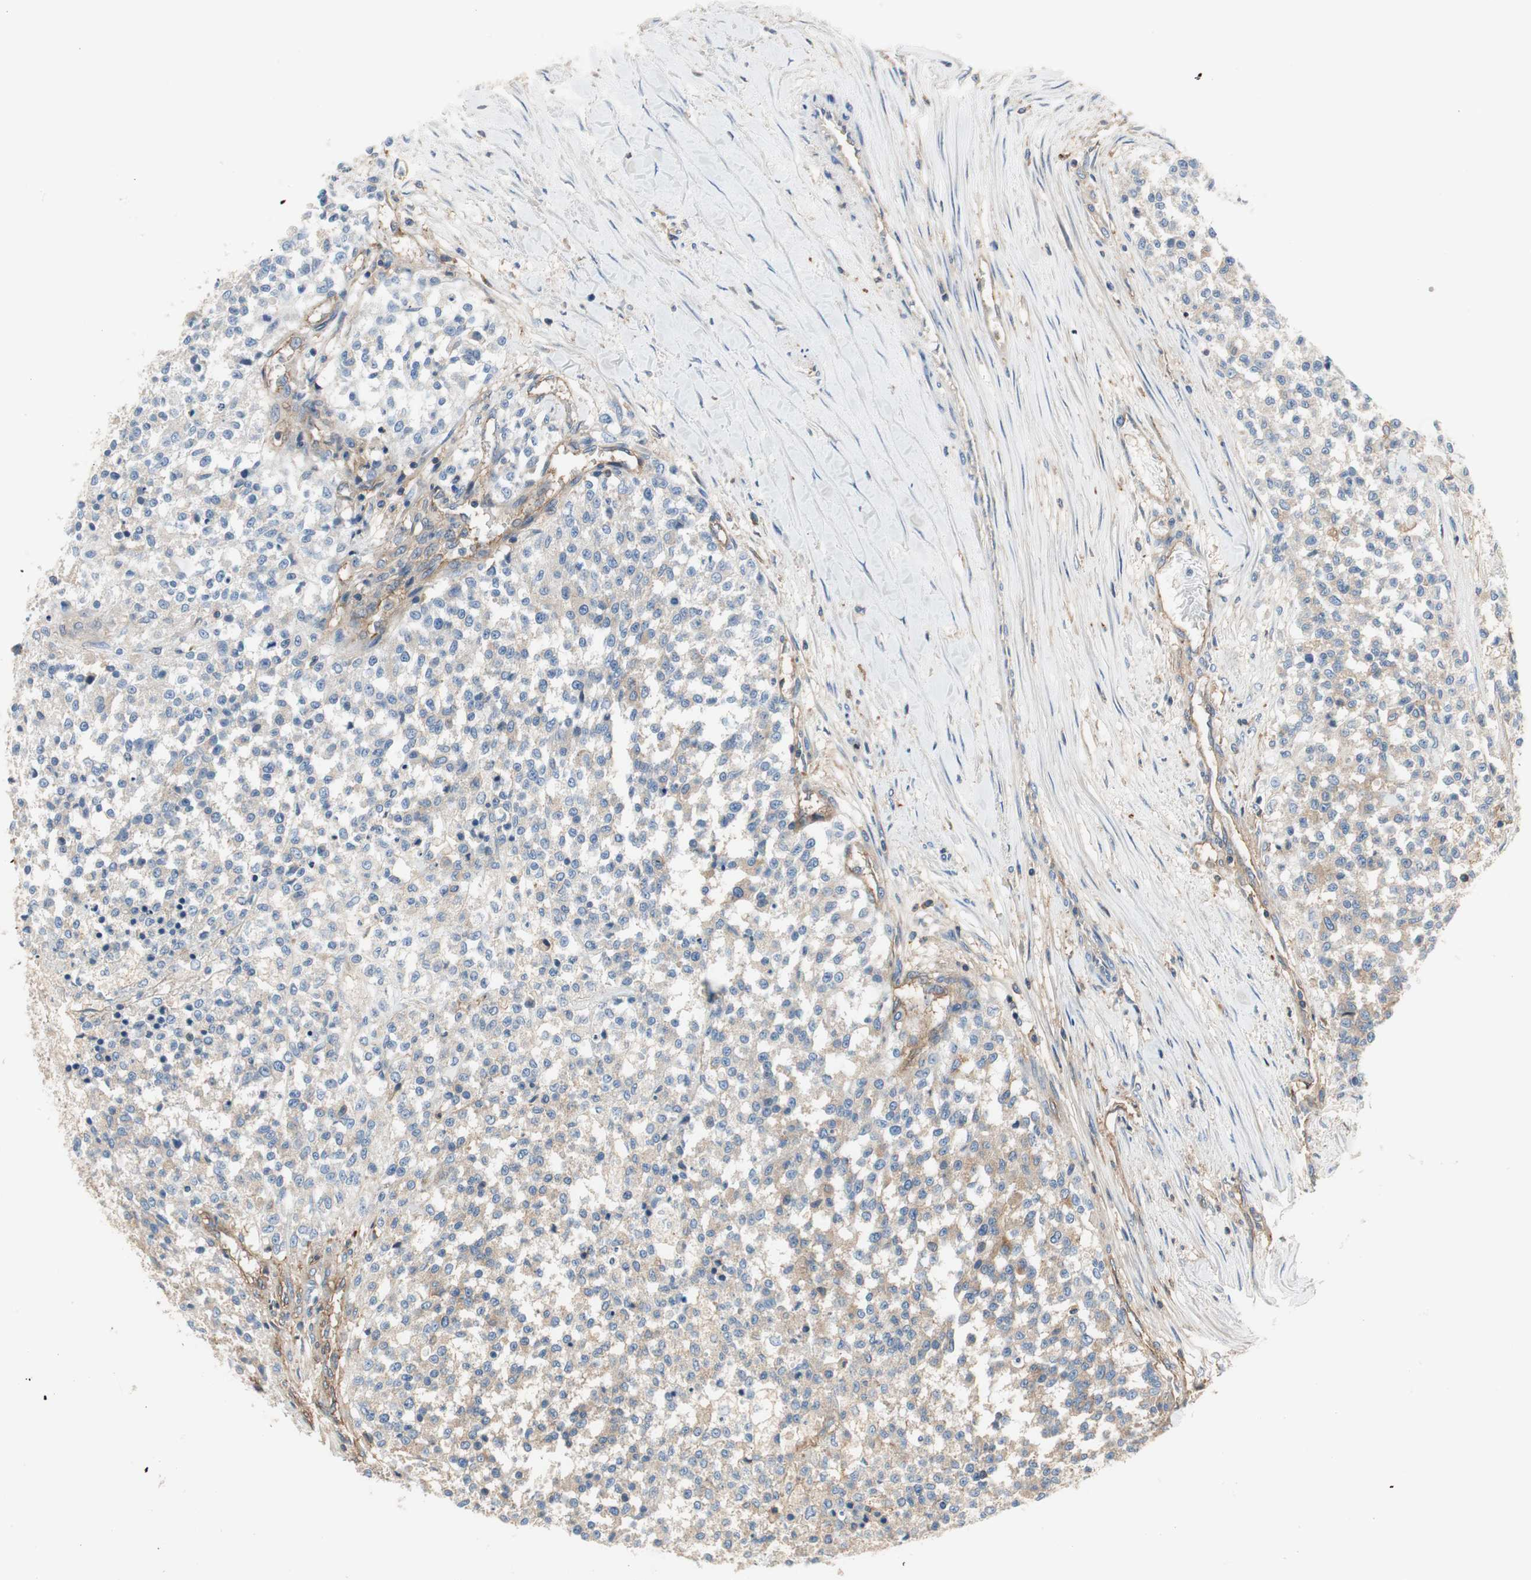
{"staining": {"intensity": "weak", "quantity": "<25%", "location": "cytoplasmic/membranous"}, "tissue": "testis cancer", "cell_type": "Tumor cells", "image_type": "cancer", "snomed": [{"axis": "morphology", "description": "Seminoma, NOS"}, {"axis": "topography", "description": "Testis"}], "caption": "Immunohistochemistry photomicrograph of human testis cancer (seminoma) stained for a protein (brown), which exhibits no staining in tumor cells.", "gene": "IL1RL1", "patient": {"sex": "male", "age": 59}}